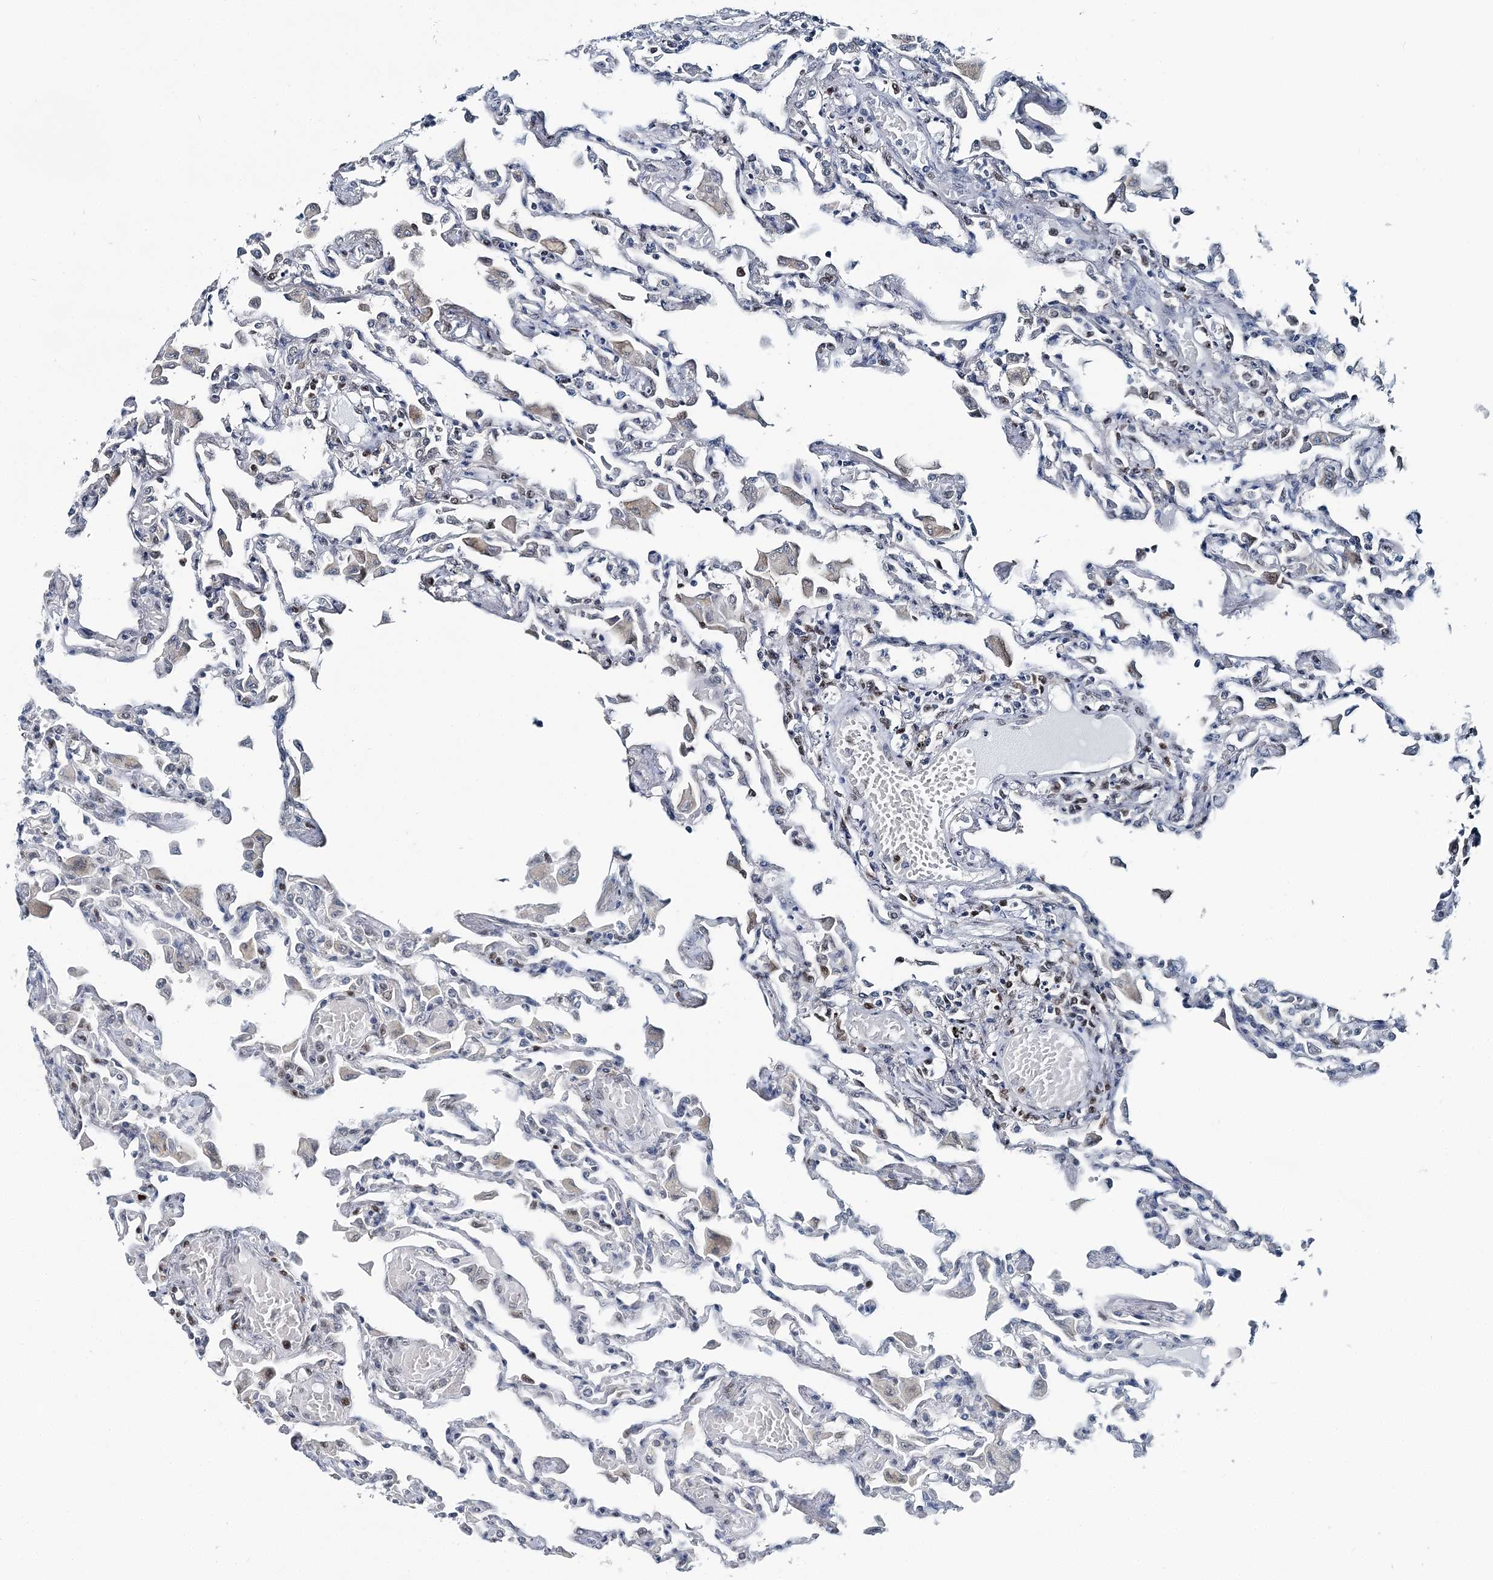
{"staining": {"intensity": "negative", "quantity": "none", "location": "none"}, "tissue": "lung", "cell_type": "Alveolar cells", "image_type": "normal", "snomed": [{"axis": "morphology", "description": "Normal tissue, NOS"}, {"axis": "topography", "description": "Bronchus"}, {"axis": "topography", "description": "Lung"}], "caption": "IHC micrograph of unremarkable lung stained for a protein (brown), which exhibits no expression in alveolar cells.", "gene": "HAT1", "patient": {"sex": "female", "age": 49}}